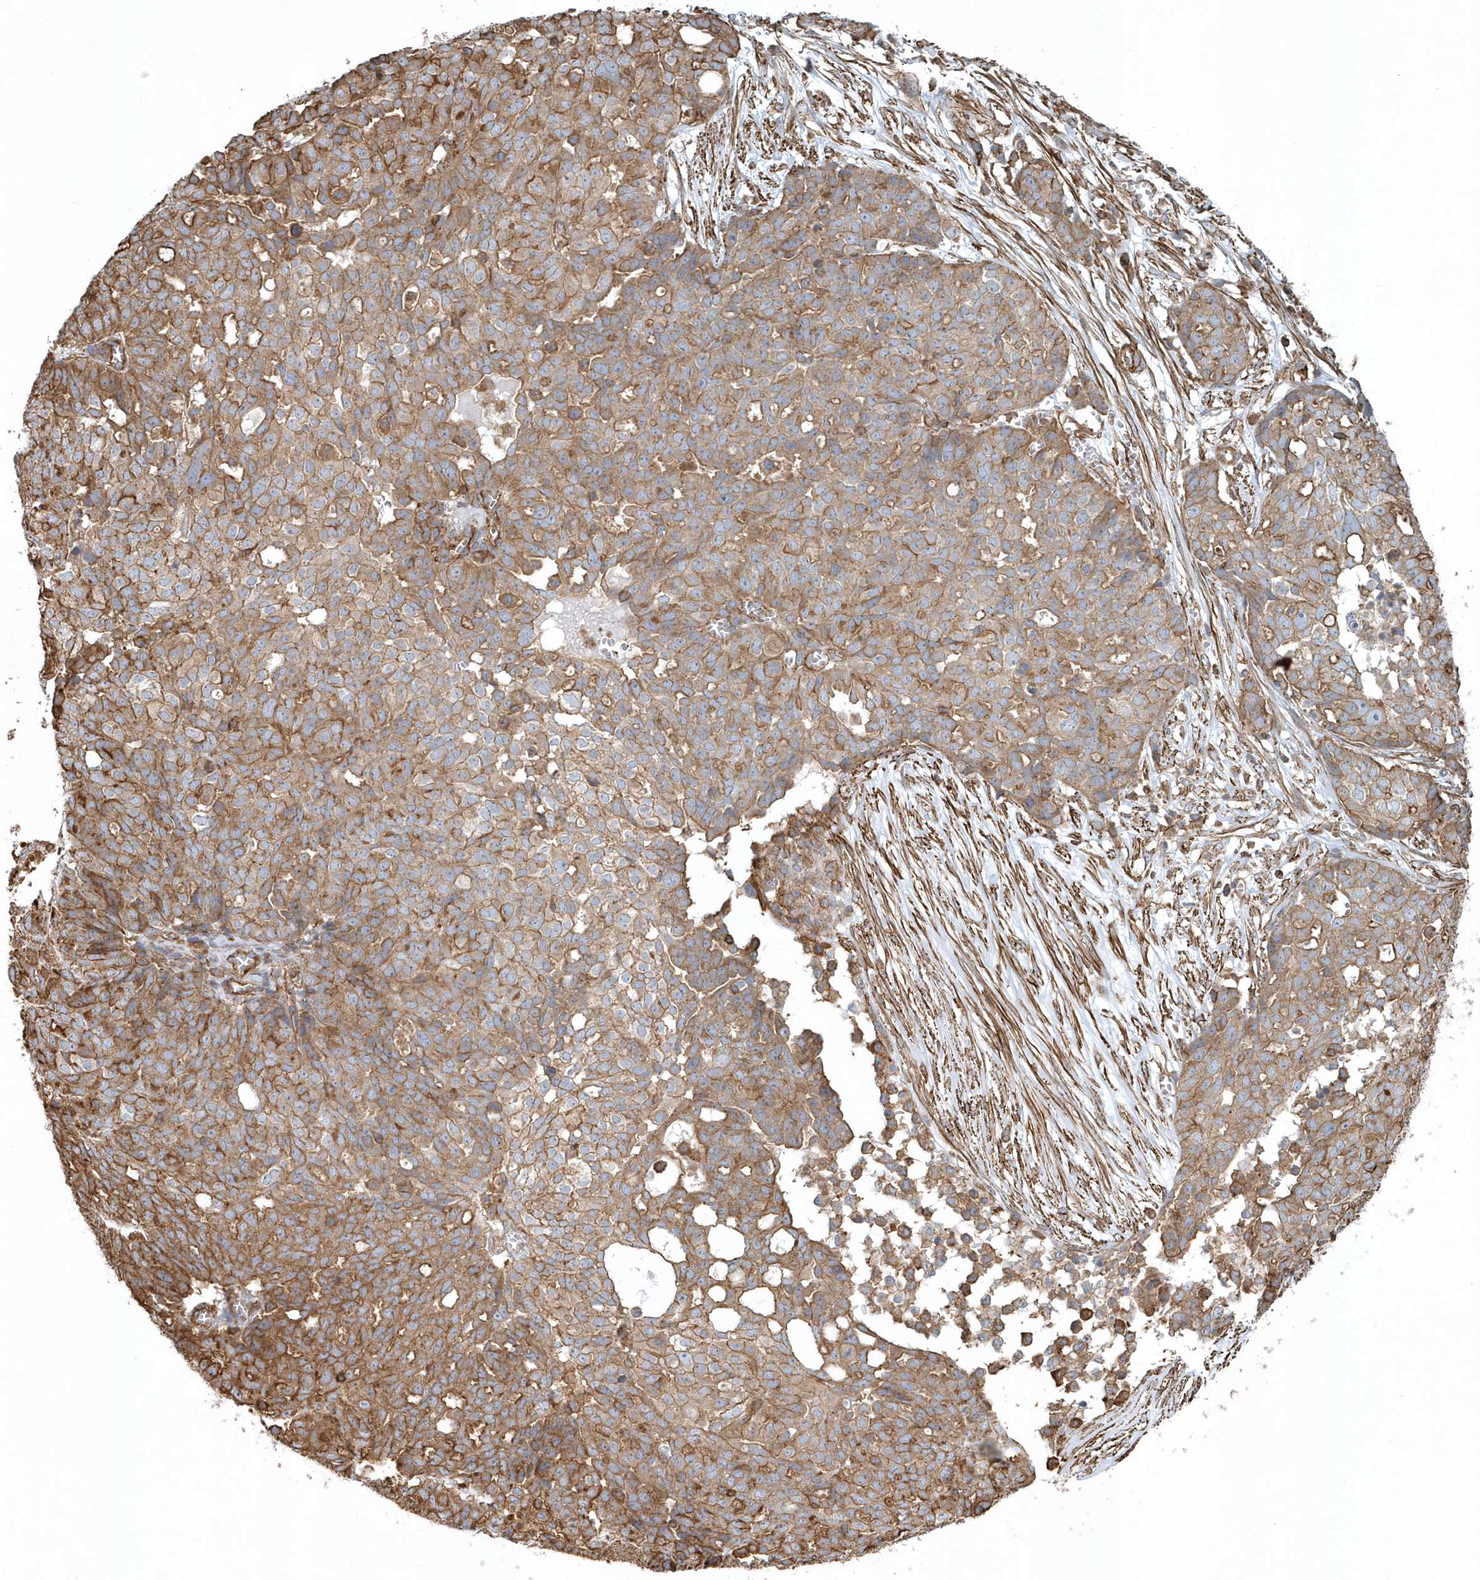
{"staining": {"intensity": "moderate", "quantity": ">75%", "location": "cytoplasmic/membranous"}, "tissue": "ovarian cancer", "cell_type": "Tumor cells", "image_type": "cancer", "snomed": [{"axis": "morphology", "description": "Cystadenocarcinoma, serous, NOS"}, {"axis": "topography", "description": "Soft tissue"}, {"axis": "topography", "description": "Ovary"}], "caption": "Immunohistochemical staining of human ovarian cancer shows medium levels of moderate cytoplasmic/membranous expression in approximately >75% of tumor cells. The staining was performed using DAB (3,3'-diaminobenzidine) to visualize the protein expression in brown, while the nuclei were stained in blue with hematoxylin (Magnification: 20x).", "gene": "MMUT", "patient": {"sex": "female", "age": 57}}